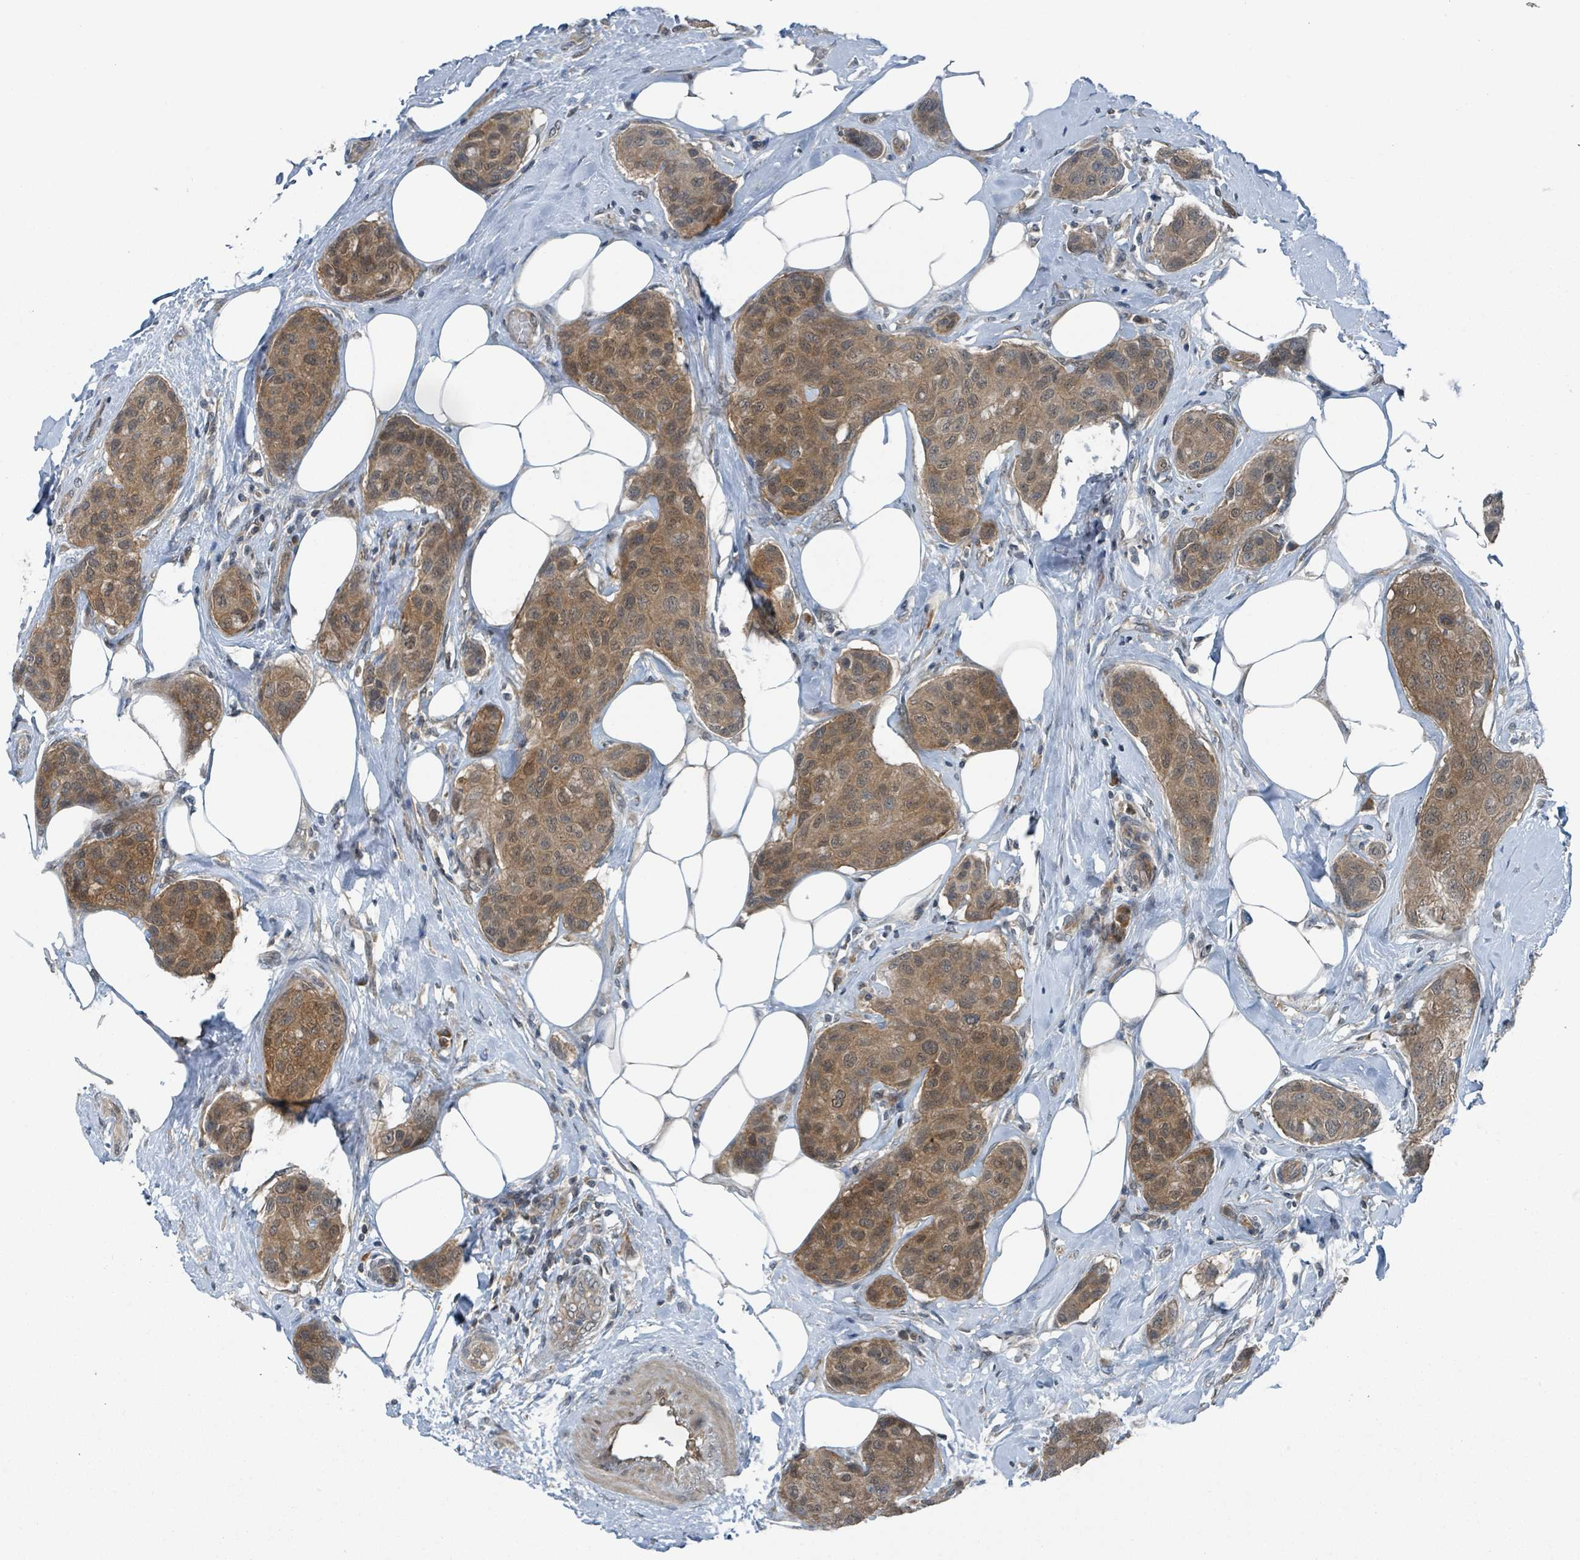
{"staining": {"intensity": "moderate", "quantity": ">75%", "location": "cytoplasmic/membranous,nuclear"}, "tissue": "breast cancer", "cell_type": "Tumor cells", "image_type": "cancer", "snomed": [{"axis": "morphology", "description": "Duct carcinoma"}, {"axis": "topography", "description": "Breast"}, {"axis": "topography", "description": "Lymph node"}], "caption": "Tumor cells demonstrate medium levels of moderate cytoplasmic/membranous and nuclear staining in approximately >75% of cells in intraductal carcinoma (breast).", "gene": "GOLGA7", "patient": {"sex": "female", "age": 80}}